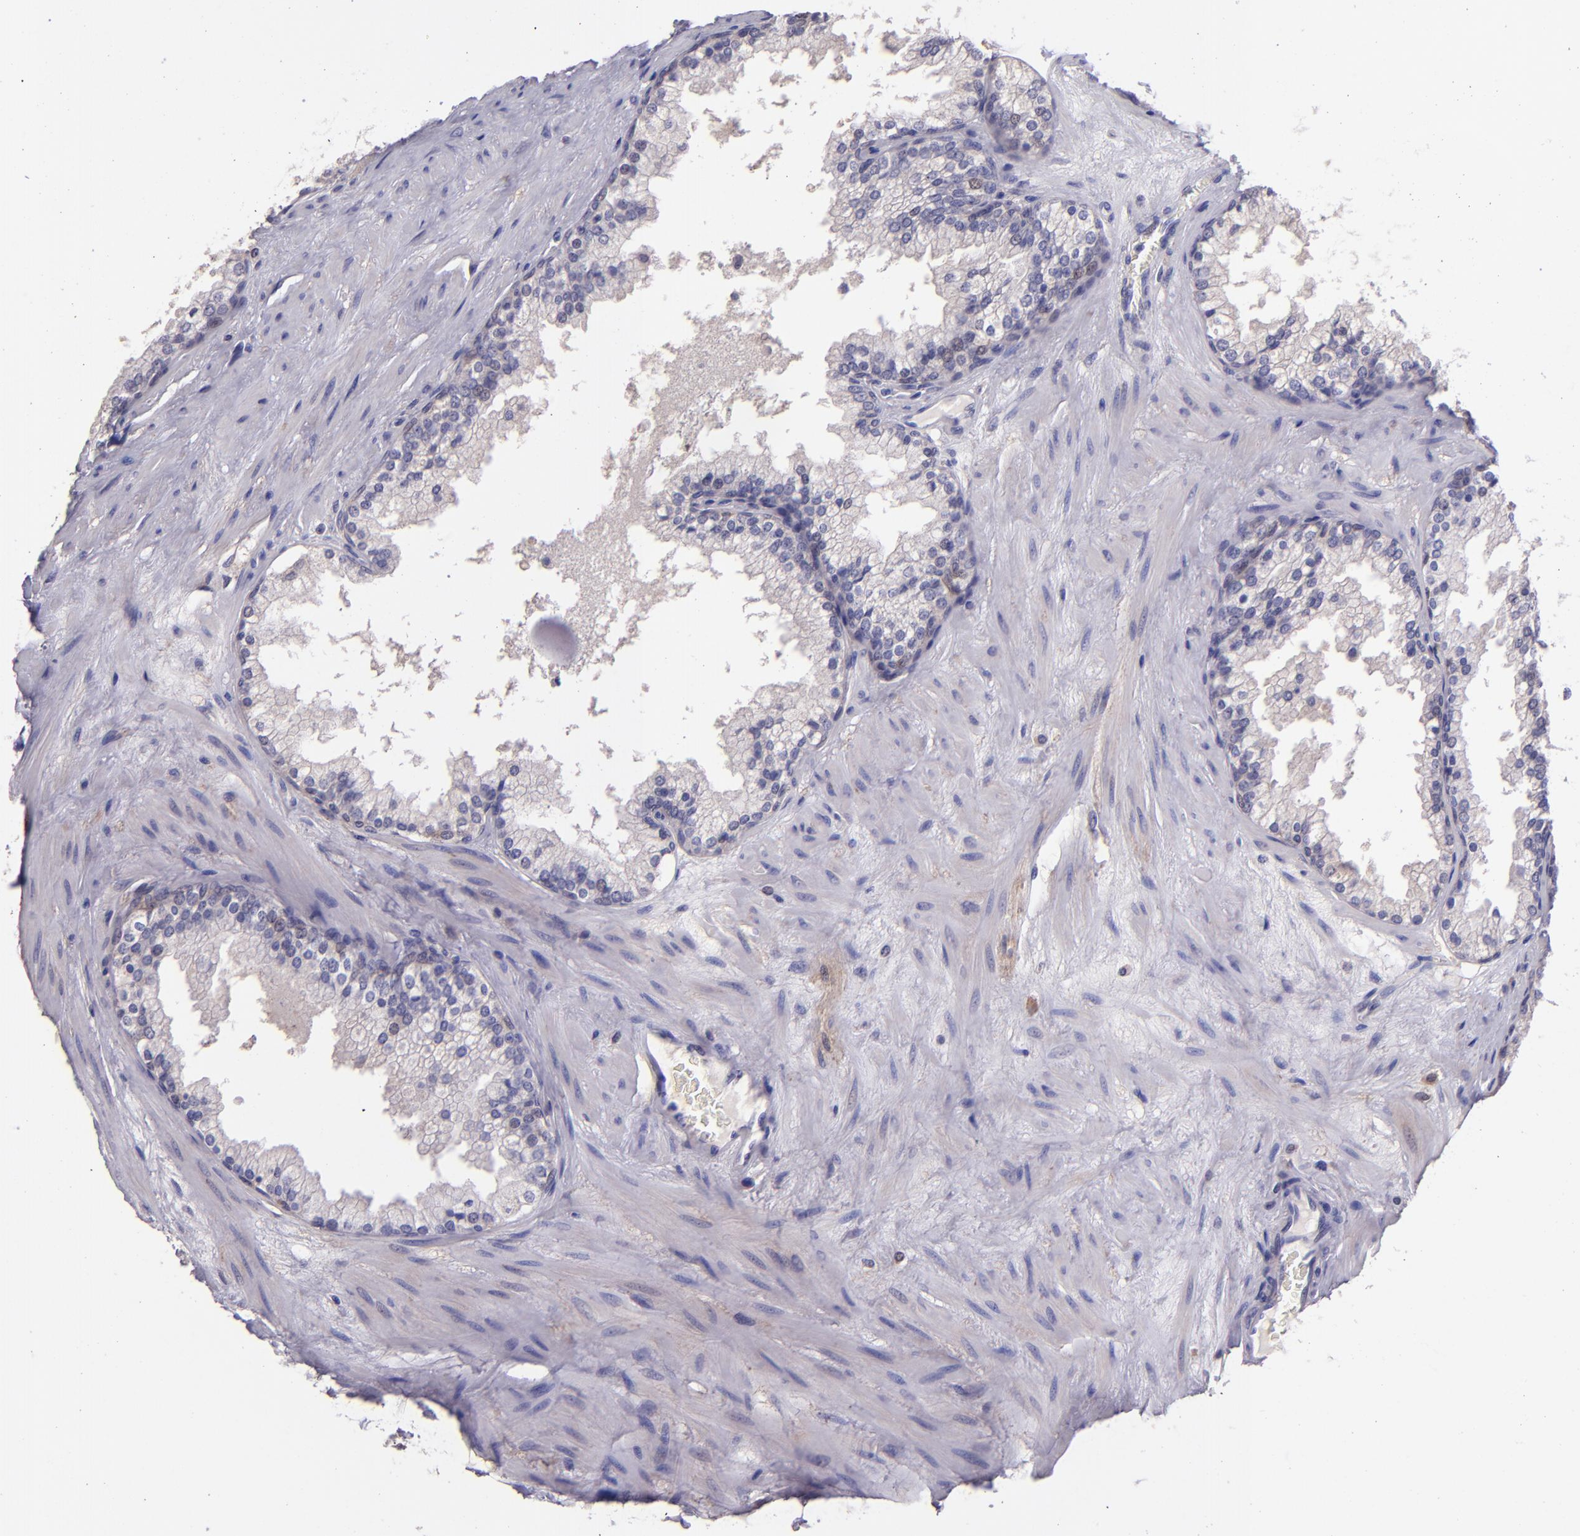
{"staining": {"intensity": "negative", "quantity": "none", "location": "none"}, "tissue": "prostate cancer", "cell_type": "Tumor cells", "image_type": "cancer", "snomed": [{"axis": "morphology", "description": "Adenocarcinoma, Medium grade"}, {"axis": "topography", "description": "Prostate"}], "caption": "Immunohistochemical staining of human adenocarcinoma (medium-grade) (prostate) exhibits no significant staining in tumor cells.", "gene": "PAPPA", "patient": {"sex": "male", "age": 60}}